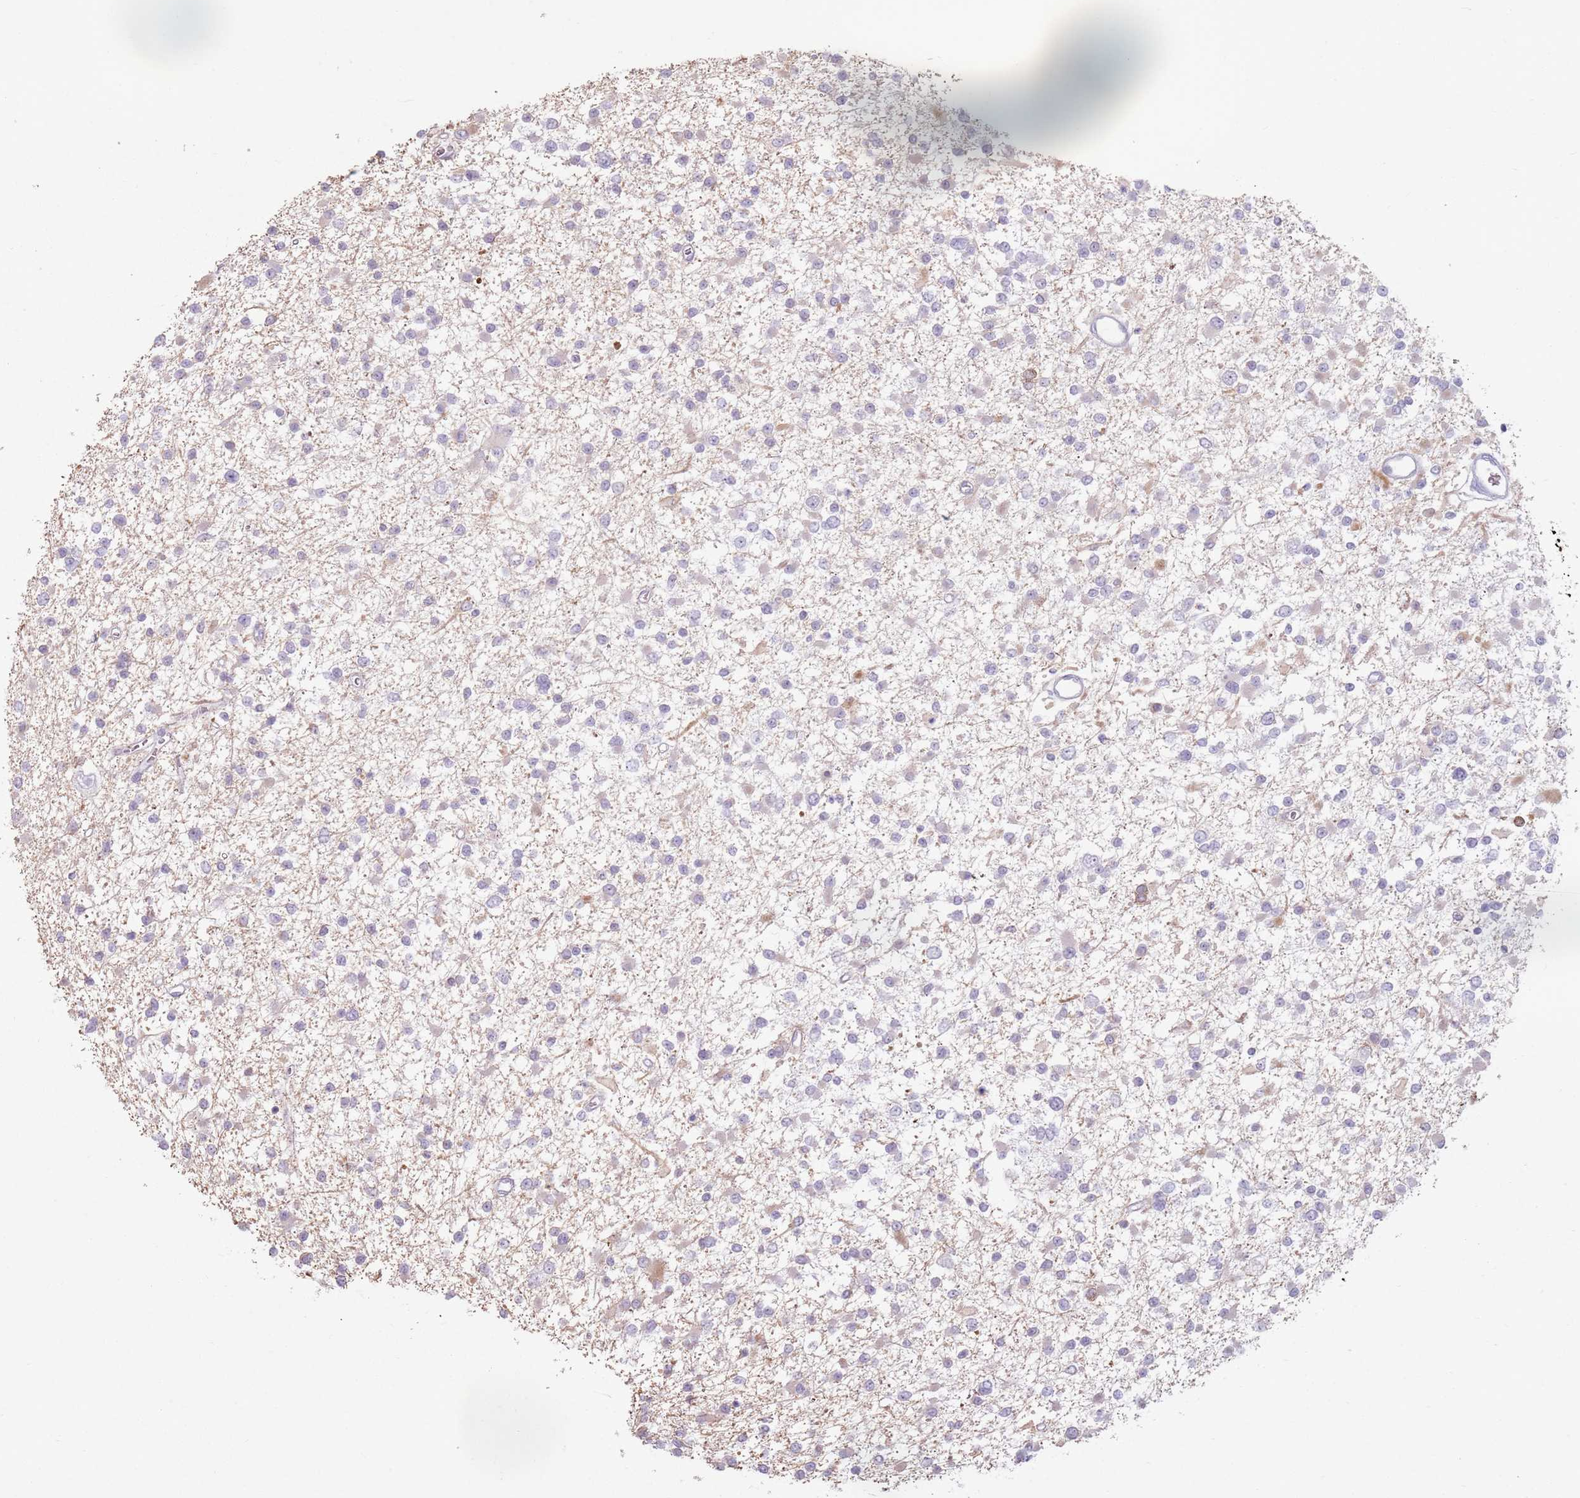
{"staining": {"intensity": "negative", "quantity": "none", "location": "none"}, "tissue": "glioma", "cell_type": "Tumor cells", "image_type": "cancer", "snomed": [{"axis": "morphology", "description": "Glioma, malignant, Low grade"}, {"axis": "topography", "description": "Brain"}], "caption": "DAB (3,3'-diaminobenzidine) immunohistochemical staining of human malignant low-grade glioma demonstrates no significant positivity in tumor cells. The staining was performed using DAB (3,3'-diaminobenzidine) to visualize the protein expression in brown, while the nuclei were stained in blue with hematoxylin (Magnification: 20x).", "gene": "GDPGP1", "patient": {"sex": "female", "age": 22}}